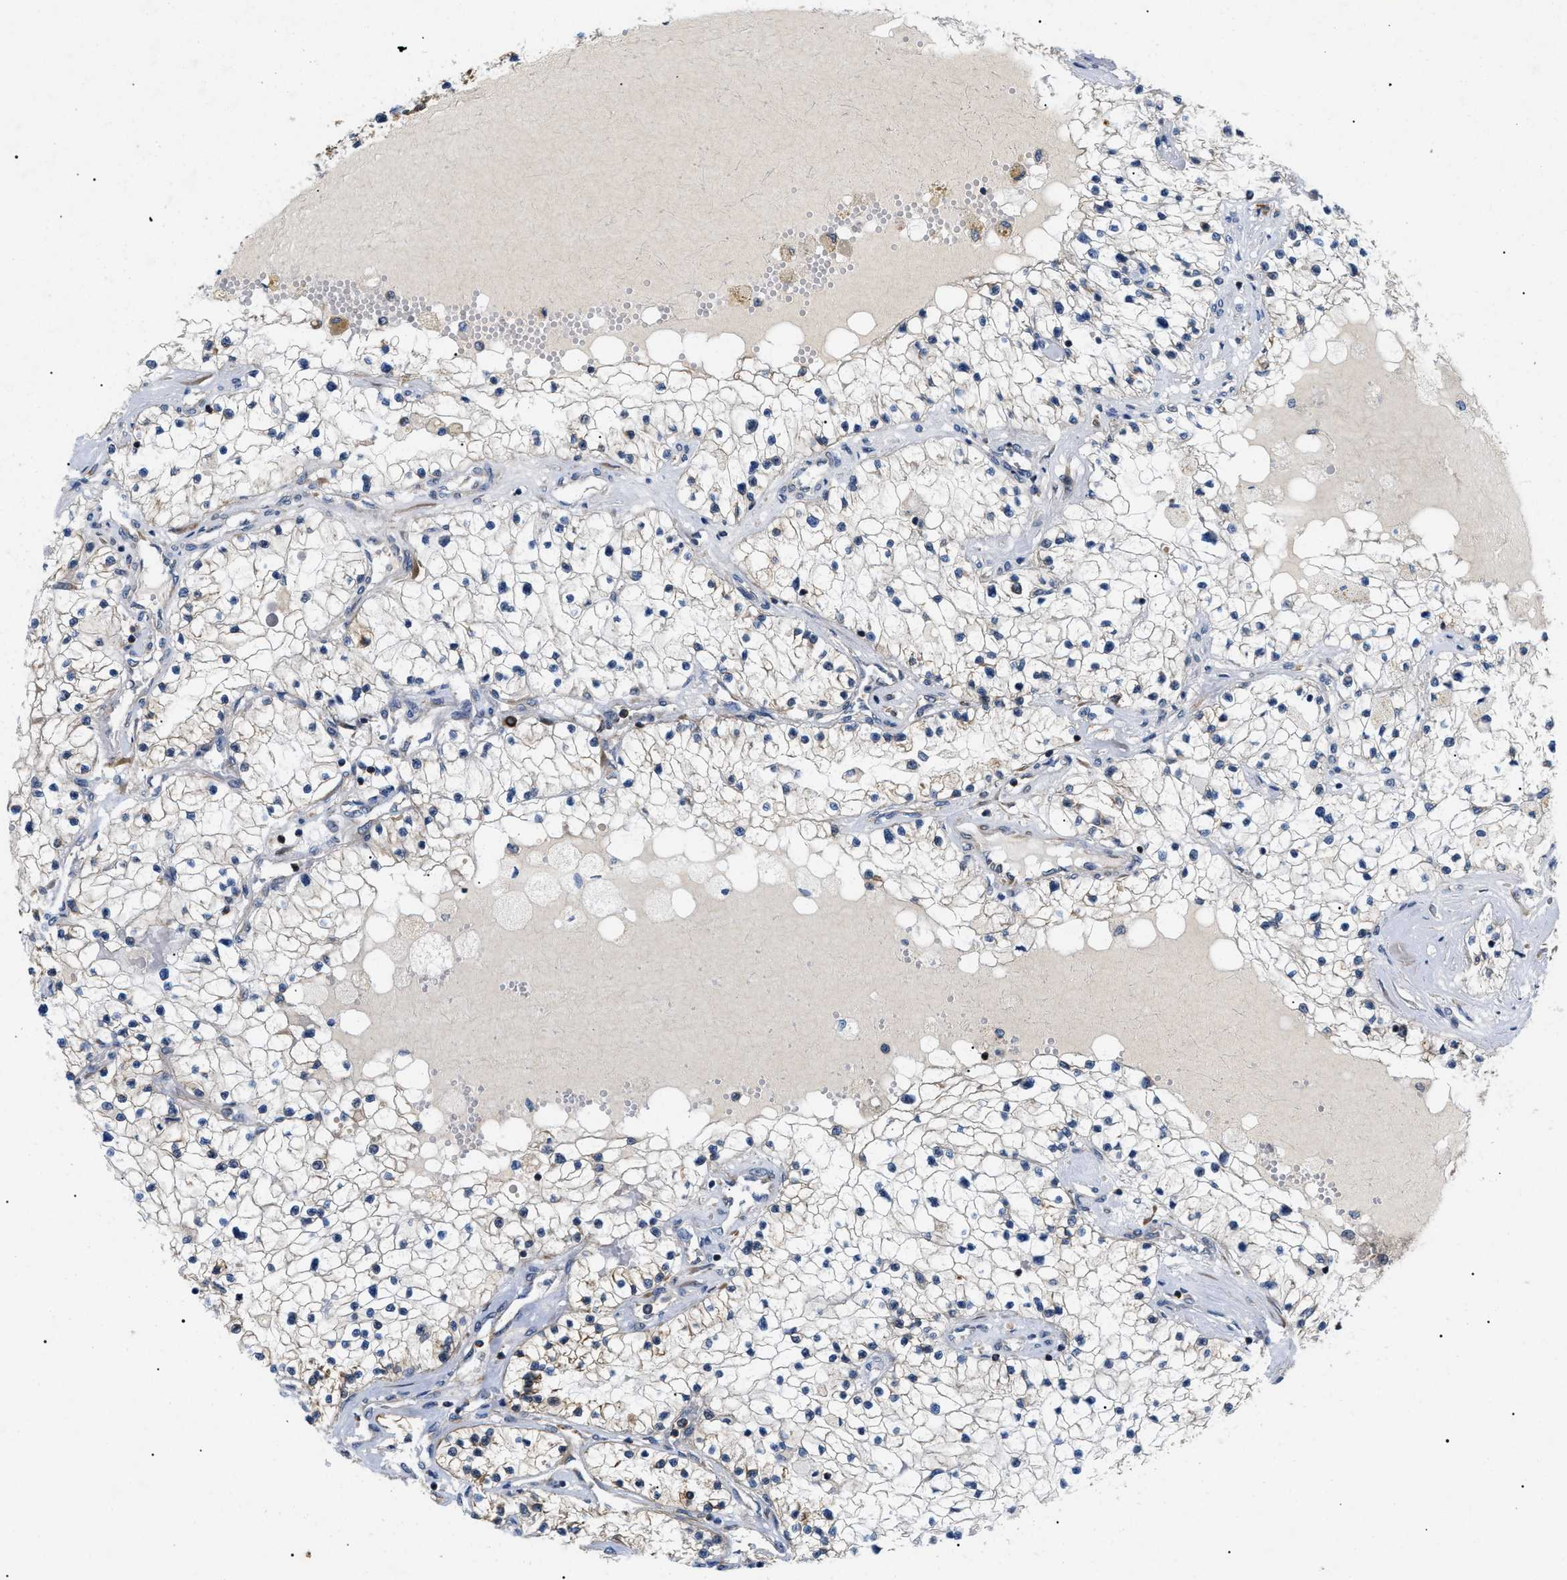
{"staining": {"intensity": "moderate", "quantity": "<25%", "location": "cytoplasmic/membranous"}, "tissue": "renal cancer", "cell_type": "Tumor cells", "image_type": "cancer", "snomed": [{"axis": "morphology", "description": "Adenocarcinoma, NOS"}, {"axis": "topography", "description": "Kidney"}], "caption": "DAB (3,3'-diaminobenzidine) immunohistochemical staining of adenocarcinoma (renal) exhibits moderate cytoplasmic/membranous protein staining in approximately <25% of tumor cells.", "gene": "DERL1", "patient": {"sex": "male", "age": 68}}